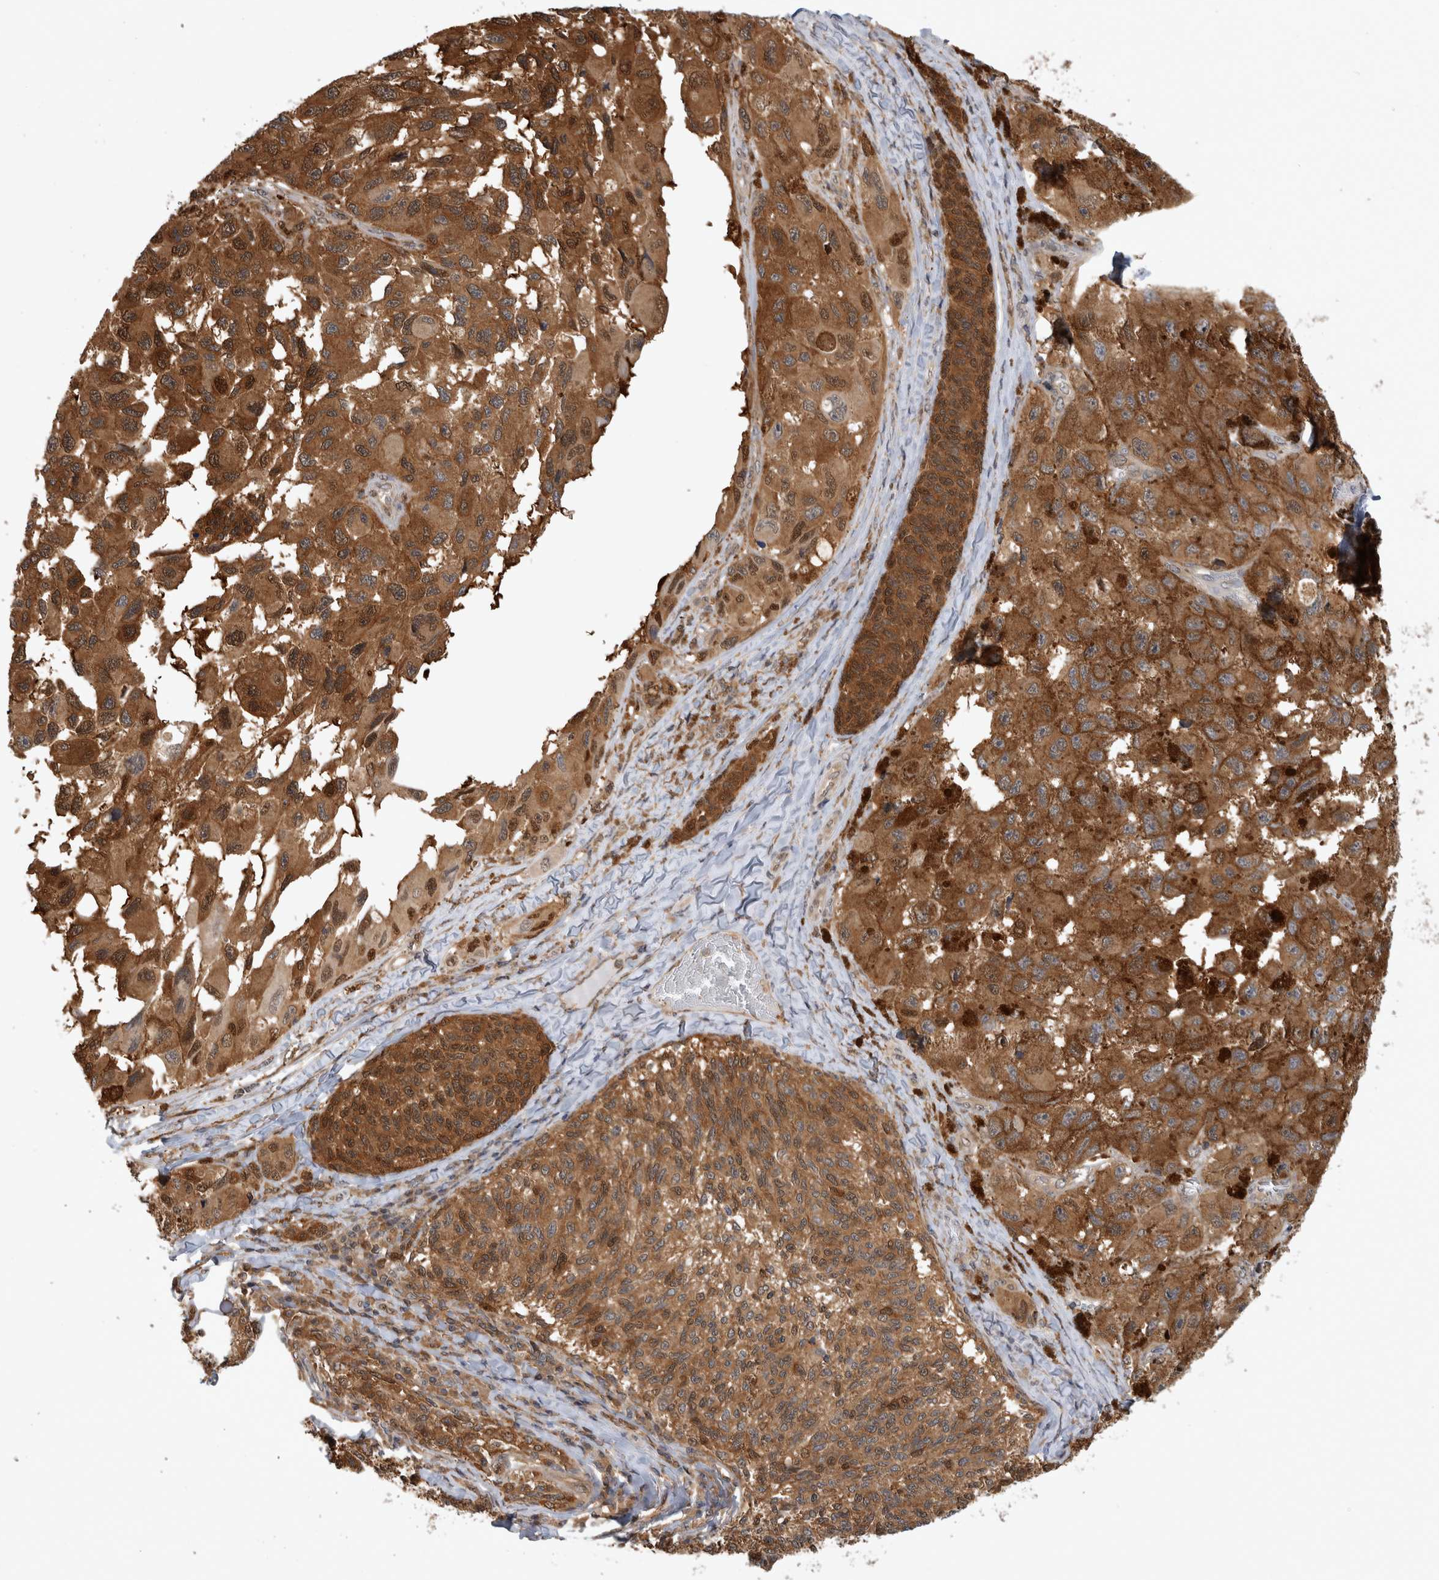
{"staining": {"intensity": "moderate", "quantity": ">75%", "location": "cytoplasmic/membranous,nuclear"}, "tissue": "melanoma", "cell_type": "Tumor cells", "image_type": "cancer", "snomed": [{"axis": "morphology", "description": "Malignant melanoma, NOS"}, {"axis": "topography", "description": "Skin"}], "caption": "Malignant melanoma stained with a brown dye displays moderate cytoplasmic/membranous and nuclear positive positivity in approximately >75% of tumor cells.", "gene": "ASTN2", "patient": {"sex": "female", "age": 73}}